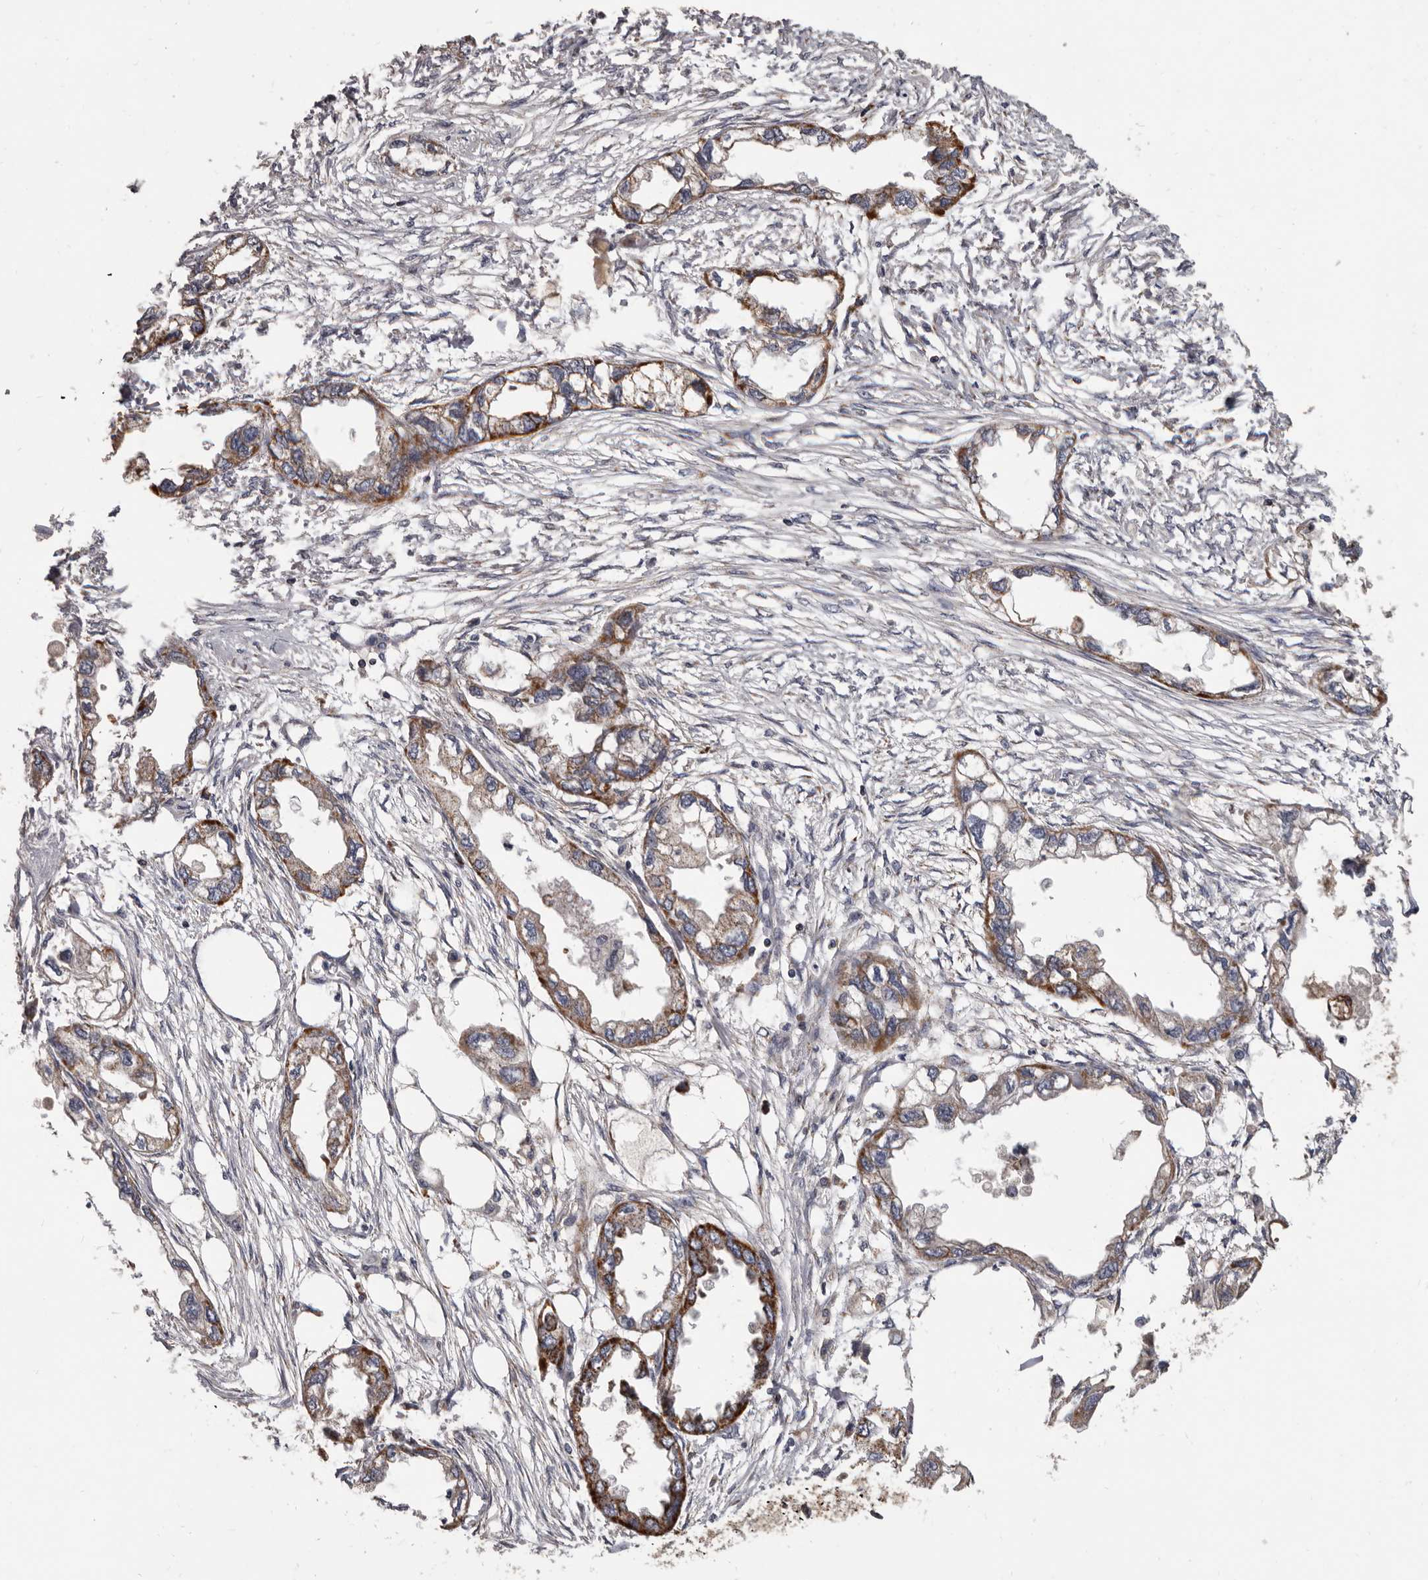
{"staining": {"intensity": "moderate", "quantity": ">75%", "location": "cytoplasmic/membranous"}, "tissue": "endometrial cancer", "cell_type": "Tumor cells", "image_type": "cancer", "snomed": [{"axis": "morphology", "description": "Adenocarcinoma, NOS"}, {"axis": "morphology", "description": "Adenocarcinoma, metastatic, NOS"}, {"axis": "topography", "description": "Adipose tissue"}, {"axis": "topography", "description": "Endometrium"}], "caption": "IHC of human adenocarcinoma (endometrial) exhibits medium levels of moderate cytoplasmic/membranous expression in about >75% of tumor cells. IHC stains the protein of interest in brown and the nuclei are stained blue.", "gene": "ALDH5A1", "patient": {"sex": "female", "age": 67}}